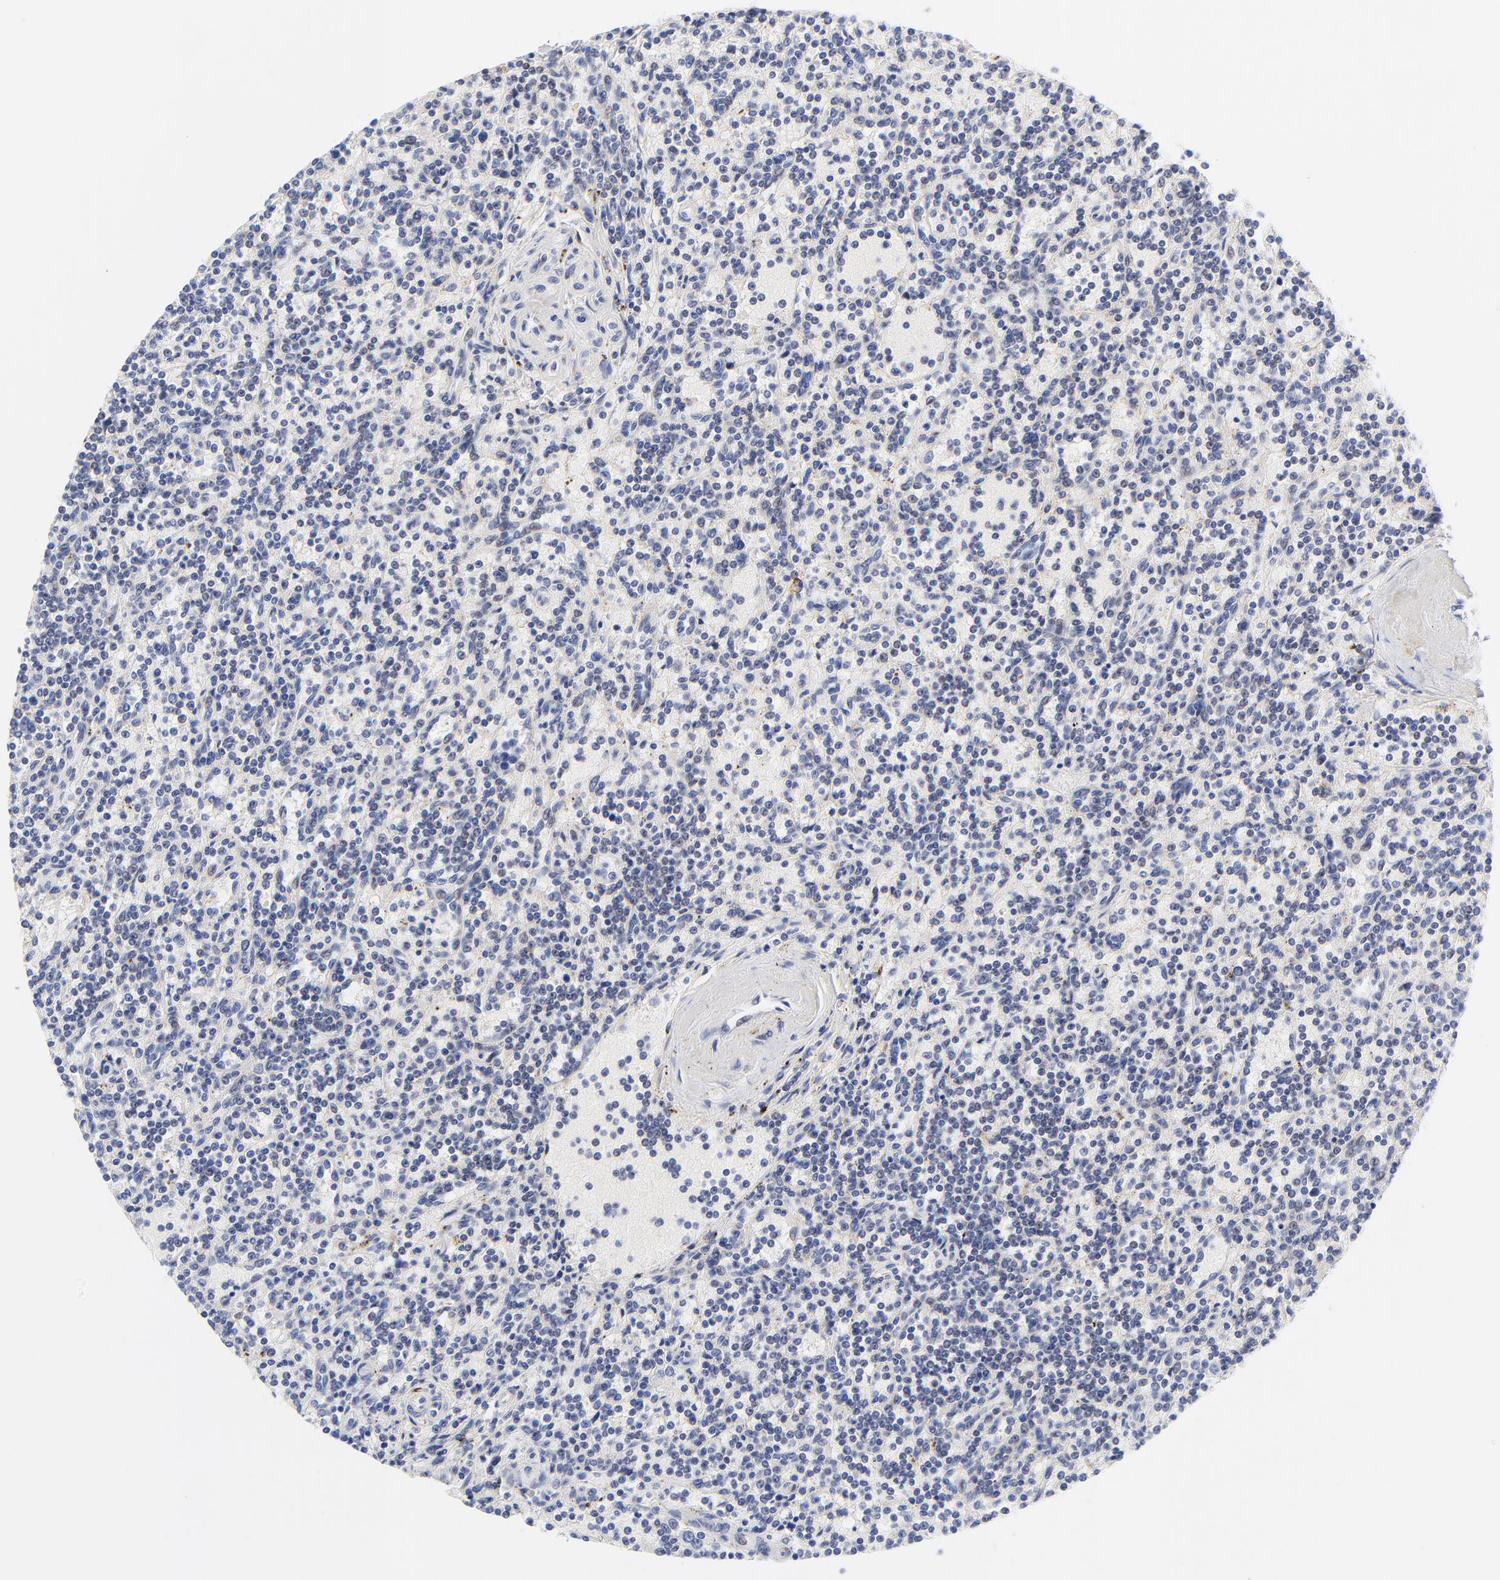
{"staining": {"intensity": "negative", "quantity": "none", "location": "none"}, "tissue": "lymphoma", "cell_type": "Tumor cells", "image_type": "cancer", "snomed": [{"axis": "morphology", "description": "Malignant lymphoma, non-Hodgkin's type, Low grade"}, {"axis": "topography", "description": "Spleen"}], "caption": "Immunohistochemistry (IHC) micrograph of neoplastic tissue: malignant lymphoma, non-Hodgkin's type (low-grade) stained with DAB (3,3'-diaminobenzidine) exhibits no significant protein positivity in tumor cells.", "gene": "AFF2", "patient": {"sex": "male", "age": 73}}